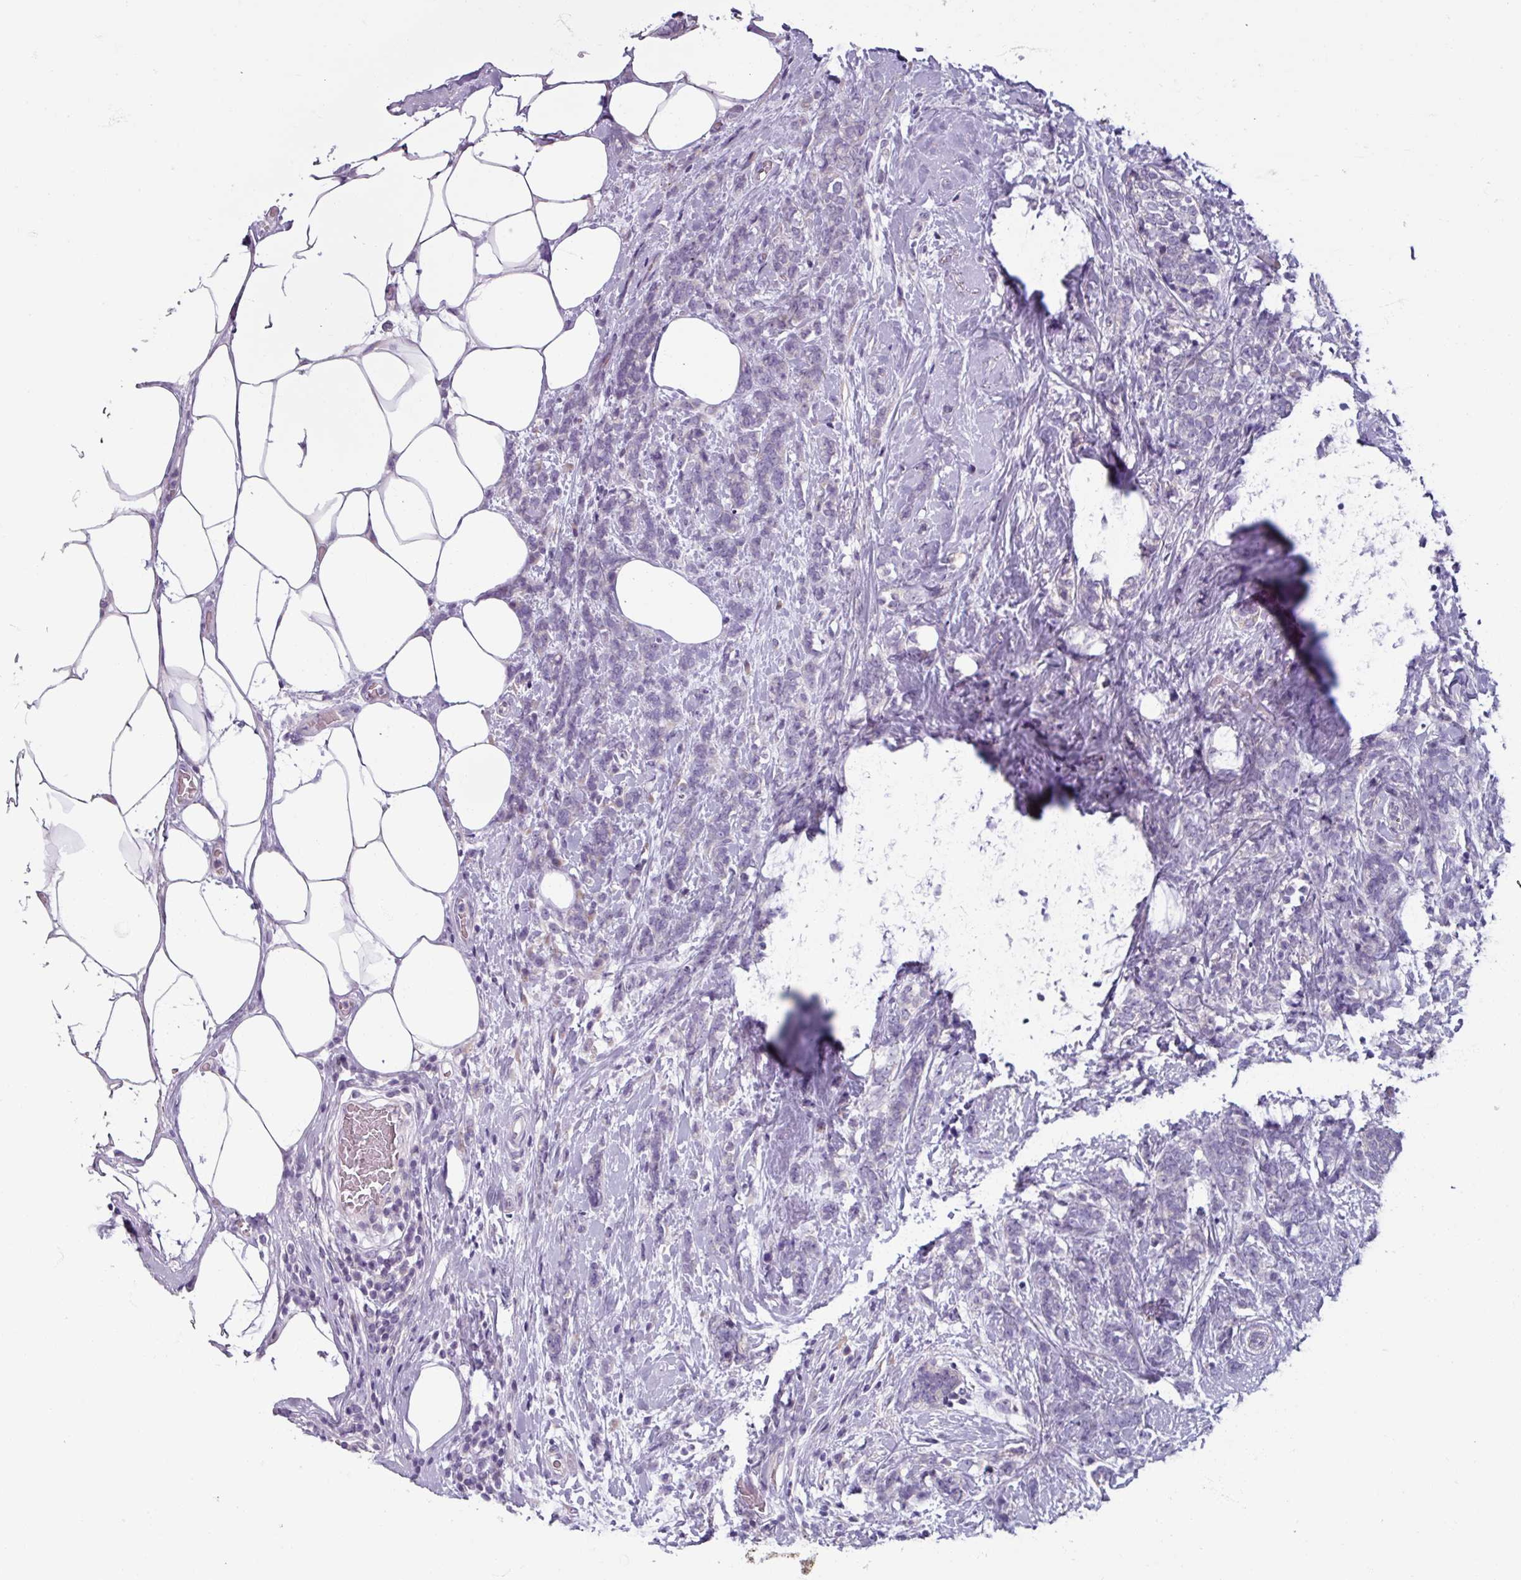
{"staining": {"intensity": "negative", "quantity": "none", "location": "none"}, "tissue": "breast cancer", "cell_type": "Tumor cells", "image_type": "cancer", "snomed": [{"axis": "morphology", "description": "Lobular carcinoma"}, {"axis": "topography", "description": "Breast"}], "caption": "Human breast cancer (lobular carcinoma) stained for a protein using IHC demonstrates no positivity in tumor cells.", "gene": "SMIM11", "patient": {"sex": "female", "age": 58}}